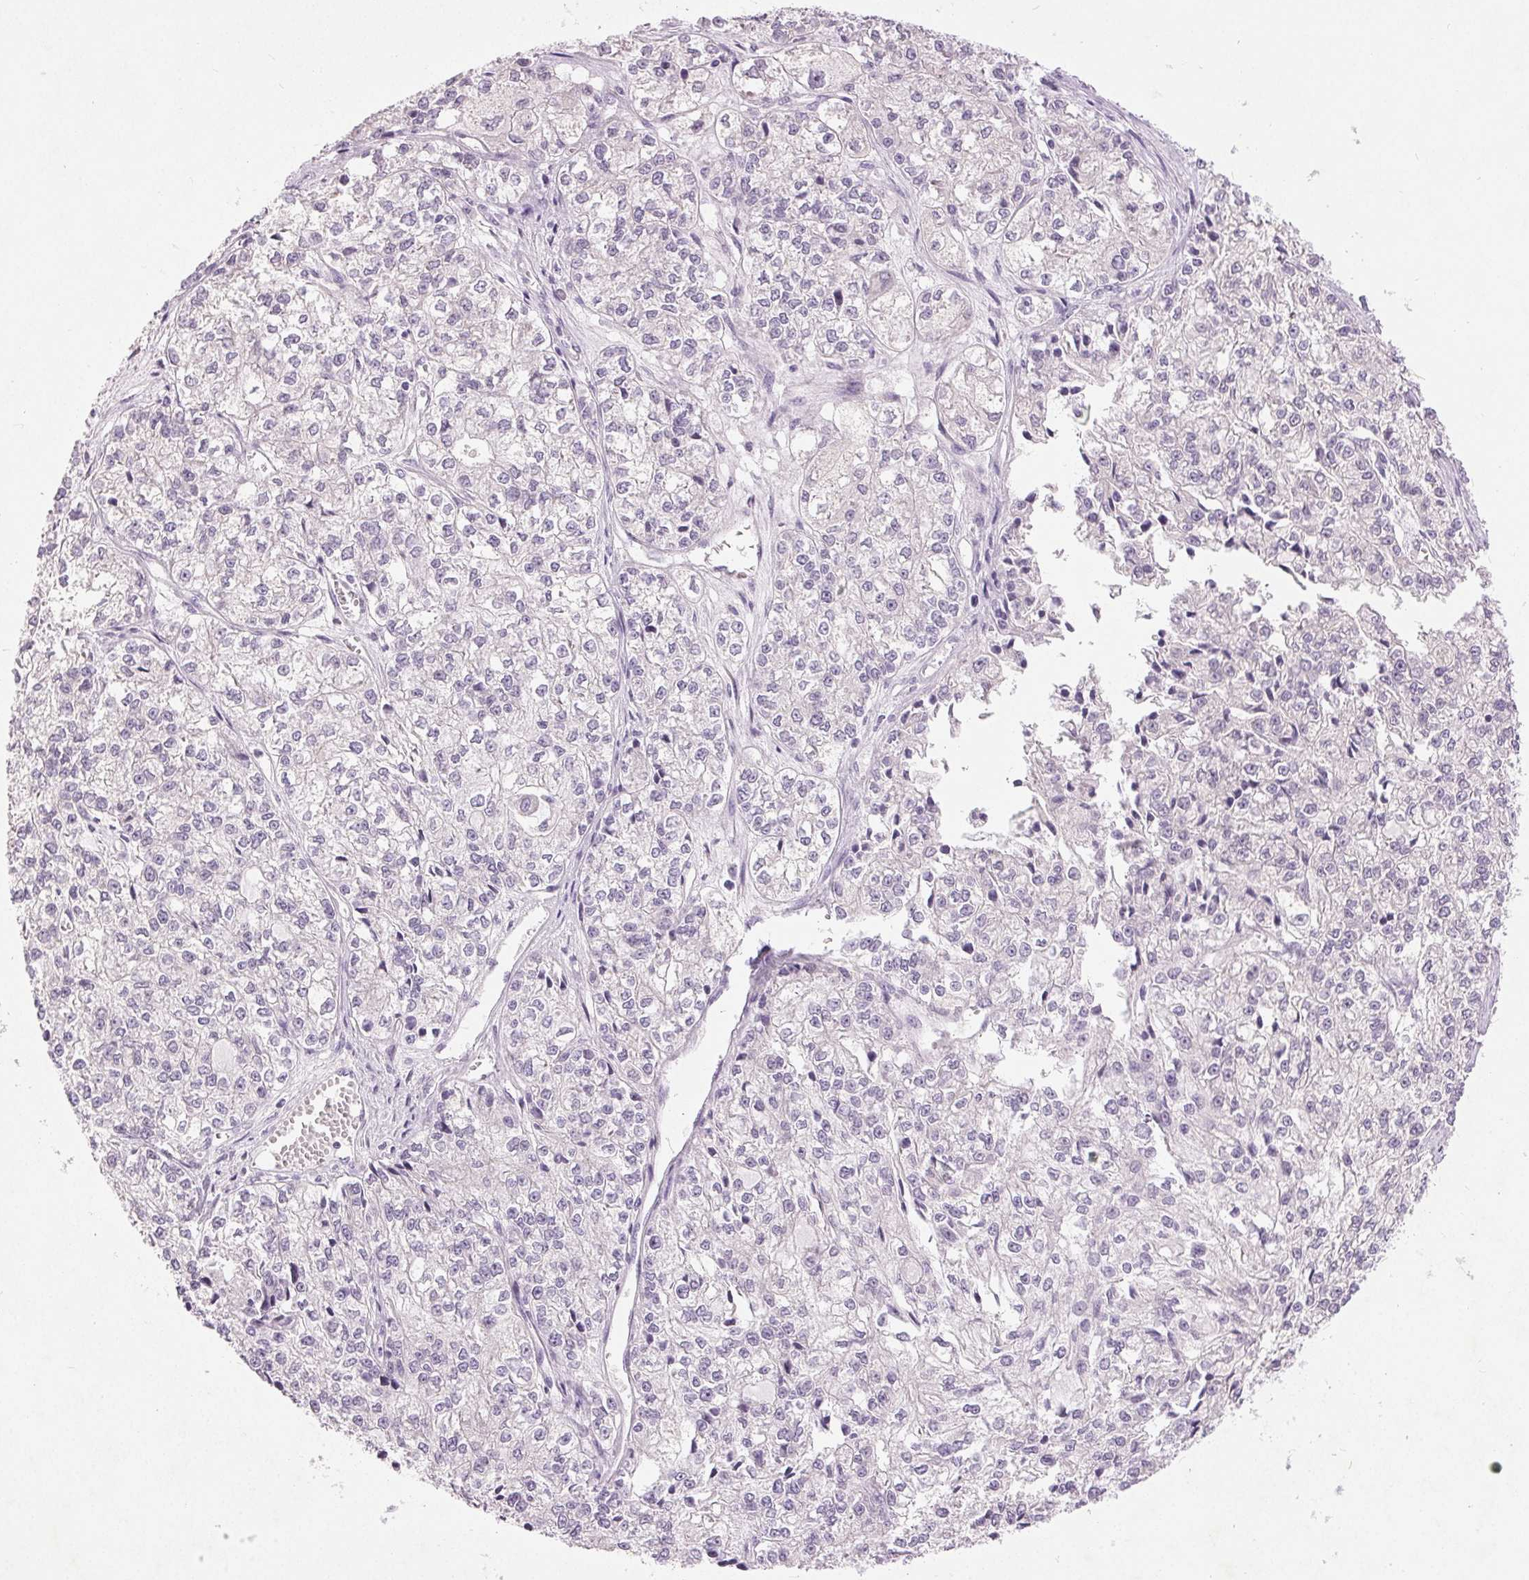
{"staining": {"intensity": "negative", "quantity": "none", "location": "none"}, "tissue": "ovarian cancer", "cell_type": "Tumor cells", "image_type": "cancer", "snomed": [{"axis": "morphology", "description": "Carcinoma, endometroid"}, {"axis": "topography", "description": "Ovary"}], "caption": "Tumor cells show no significant expression in ovarian cancer. (DAB immunohistochemistry visualized using brightfield microscopy, high magnification).", "gene": "DSG3", "patient": {"sex": "female", "age": 64}}